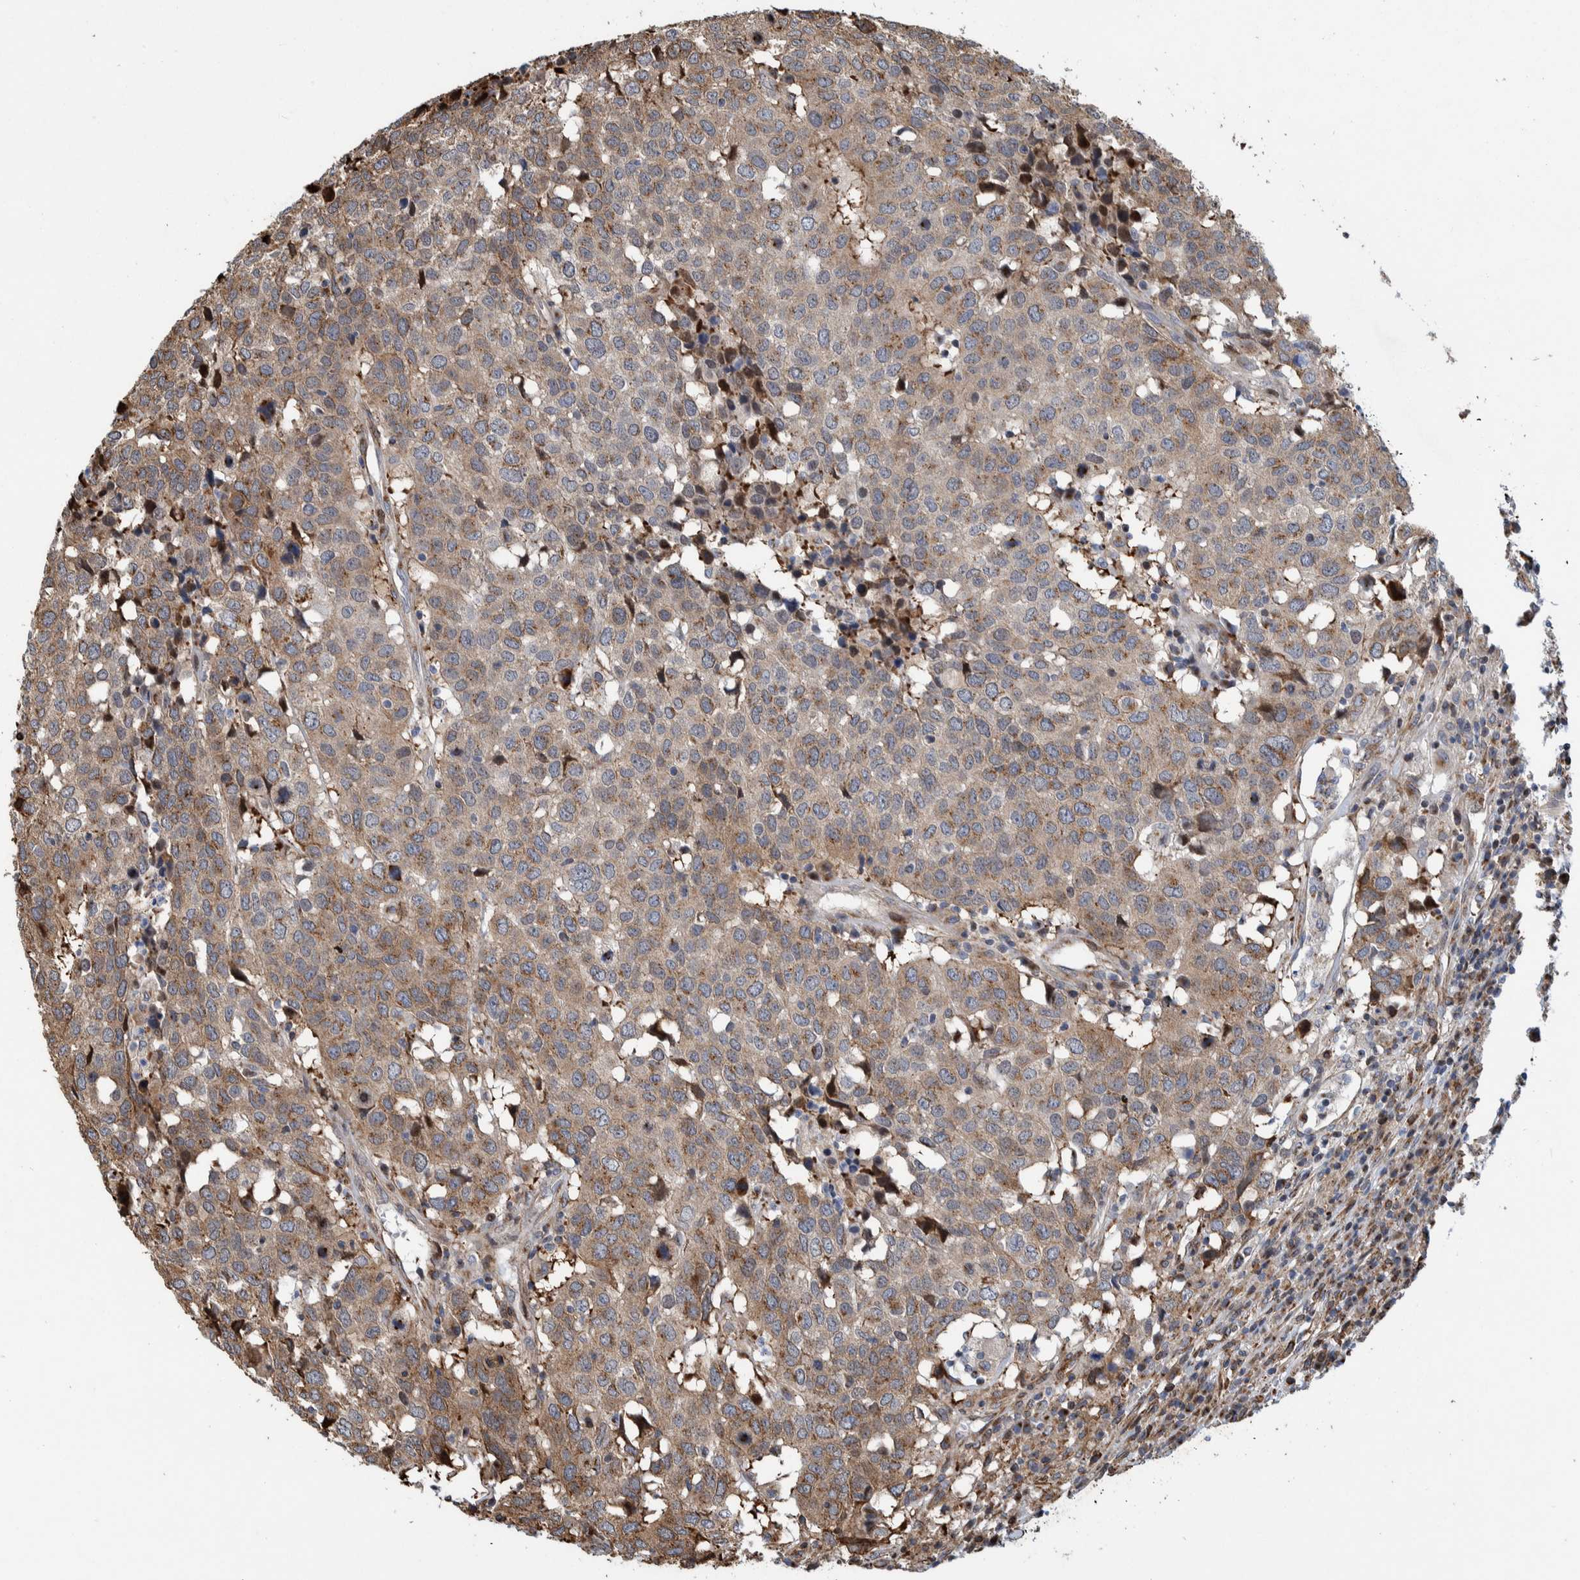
{"staining": {"intensity": "moderate", "quantity": ">75%", "location": "cytoplasmic/membranous"}, "tissue": "head and neck cancer", "cell_type": "Tumor cells", "image_type": "cancer", "snomed": [{"axis": "morphology", "description": "Squamous cell carcinoma, NOS"}, {"axis": "topography", "description": "Head-Neck"}], "caption": "A brown stain highlights moderate cytoplasmic/membranous staining of a protein in head and neck cancer tumor cells.", "gene": "CCDC57", "patient": {"sex": "male", "age": 66}}